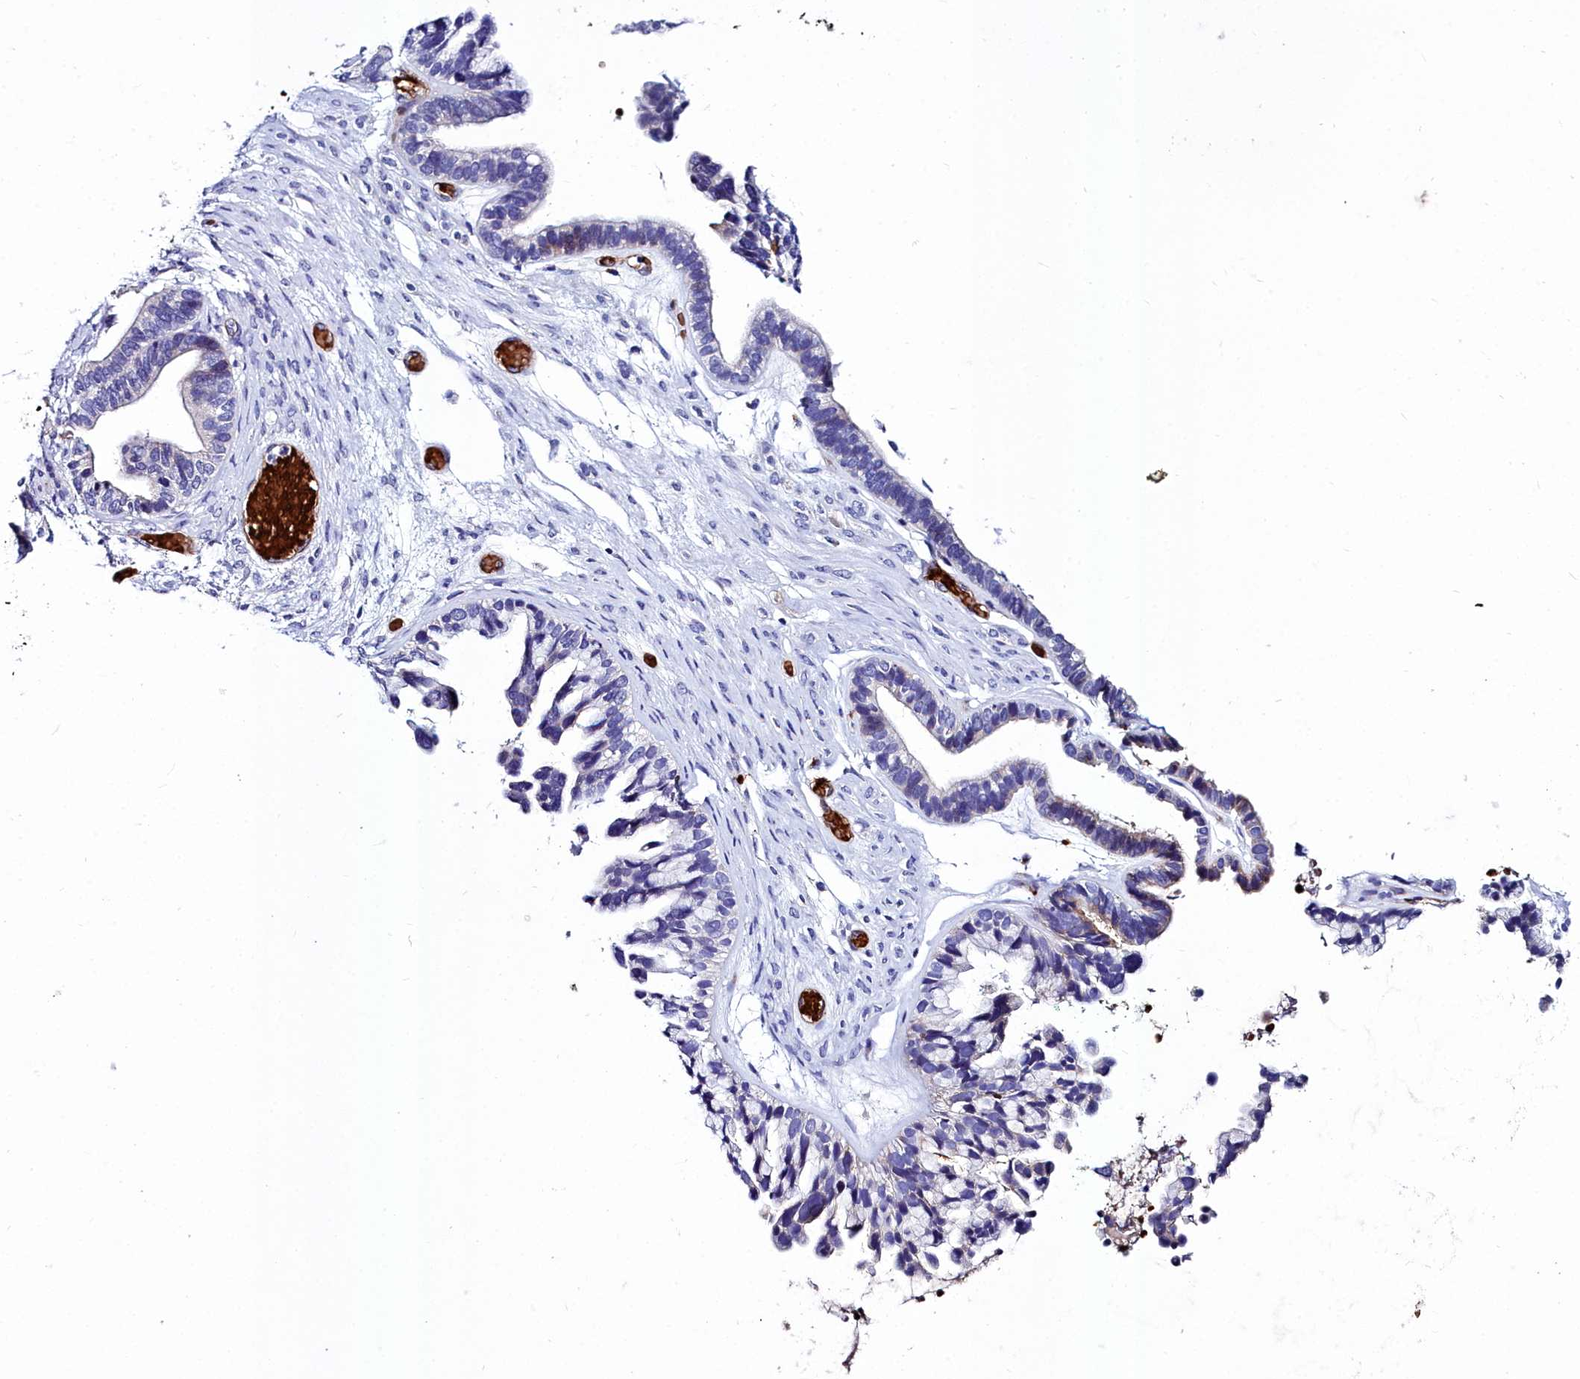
{"staining": {"intensity": "weak", "quantity": "<25%", "location": "cytoplasmic/membranous"}, "tissue": "ovarian cancer", "cell_type": "Tumor cells", "image_type": "cancer", "snomed": [{"axis": "morphology", "description": "Cystadenocarcinoma, serous, NOS"}, {"axis": "topography", "description": "Ovary"}], "caption": "Tumor cells are negative for brown protein staining in serous cystadenocarcinoma (ovarian).", "gene": "CYP4F11", "patient": {"sex": "female", "age": 56}}